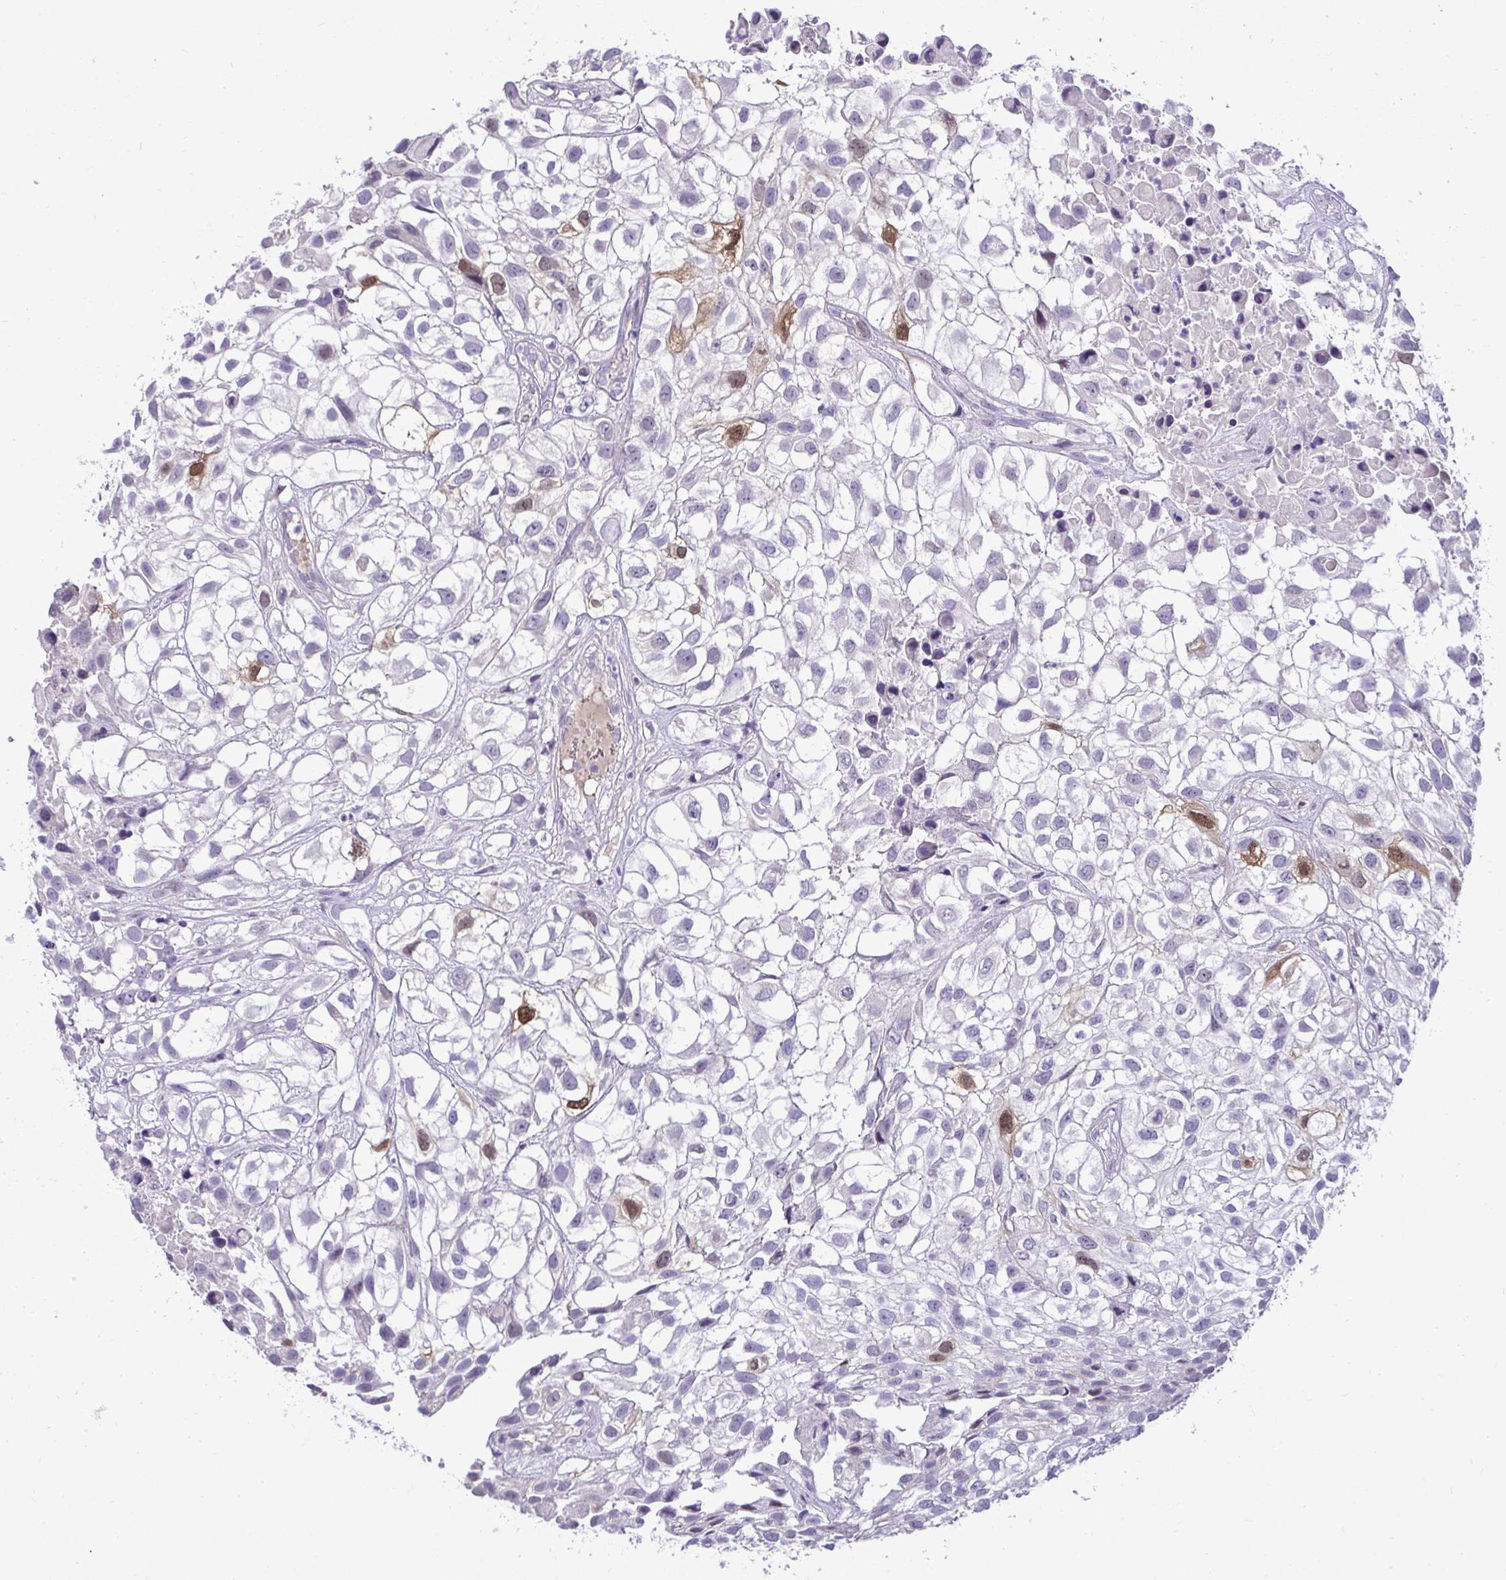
{"staining": {"intensity": "moderate", "quantity": "<25%", "location": "cytoplasmic/membranous,nuclear"}, "tissue": "urothelial cancer", "cell_type": "Tumor cells", "image_type": "cancer", "snomed": [{"axis": "morphology", "description": "Urothelial carcinoma, High grade"}, {"axis": "topography", "description": "Urinary bladder"}], "caption": "High-grade urothelial carcinoma stained with immunohistochemistry (IHC) displays moderate cytoplasmic/membranous and nuclear staining in about <25% of tumor cells. Nuclei are stained in blue.", "gene": "CDC20", "patient": {"sex": "male", "age": 56}}